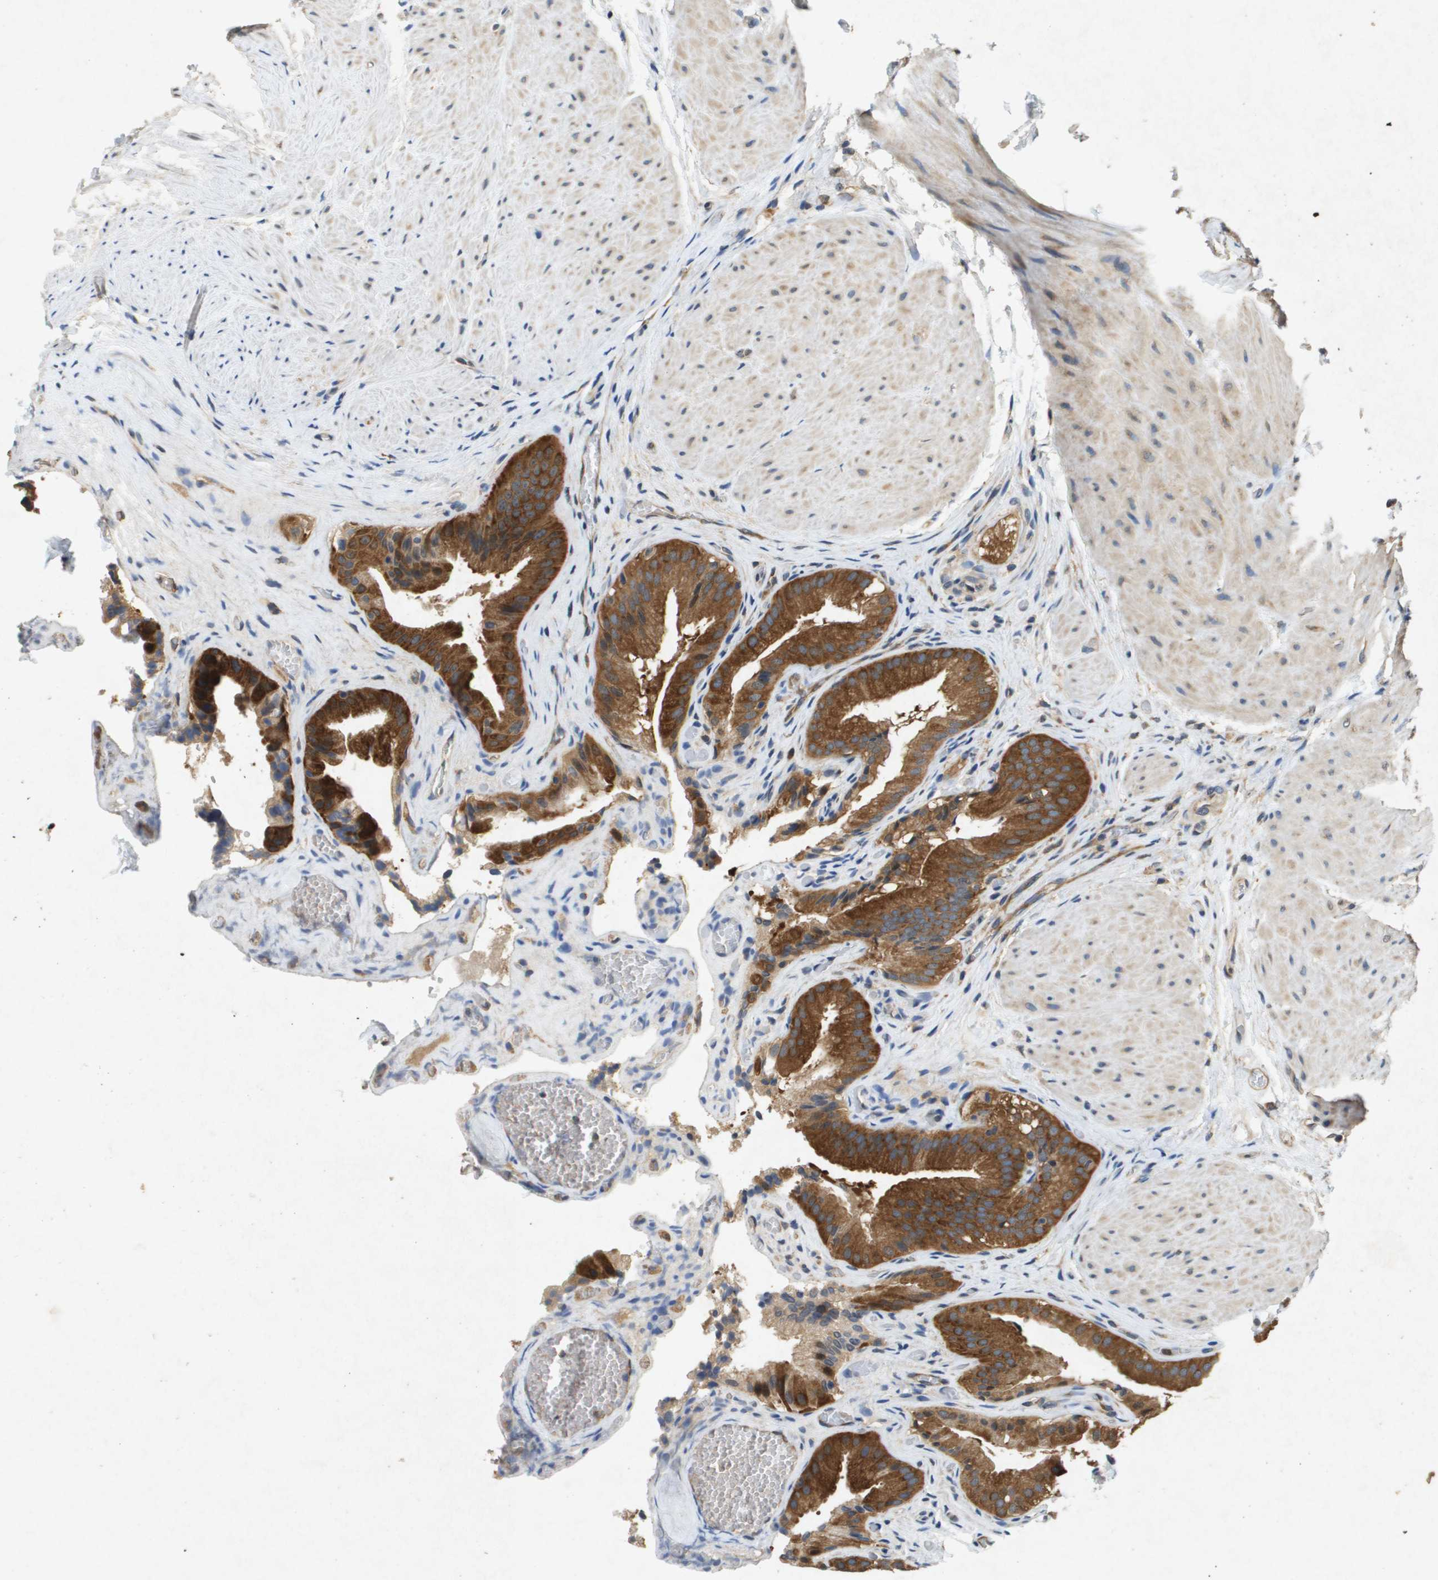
{"staining": {"intensity": "strong", "quantity": ">75%", "location": "cytoplasmic/membranous"}, "tissue": "gallbladder", "cell_type": "Glandular cells", "image_type": "normal", "snomed": [{"axis": "morphology", "description": "Normal tissue, NOS"}, {"axis": "topography", "description": "Gallbladder"}], "caption": "A micrograph of gallbladder stained for a protein demonstrates strong cytoplasmic/membranous brown staining in glandular cells. Ihc stains the protein of interest in brown and the nuclei are stained blue.", "gene": "PTPRT", "patient": {"sex": "male", "age": 49}}